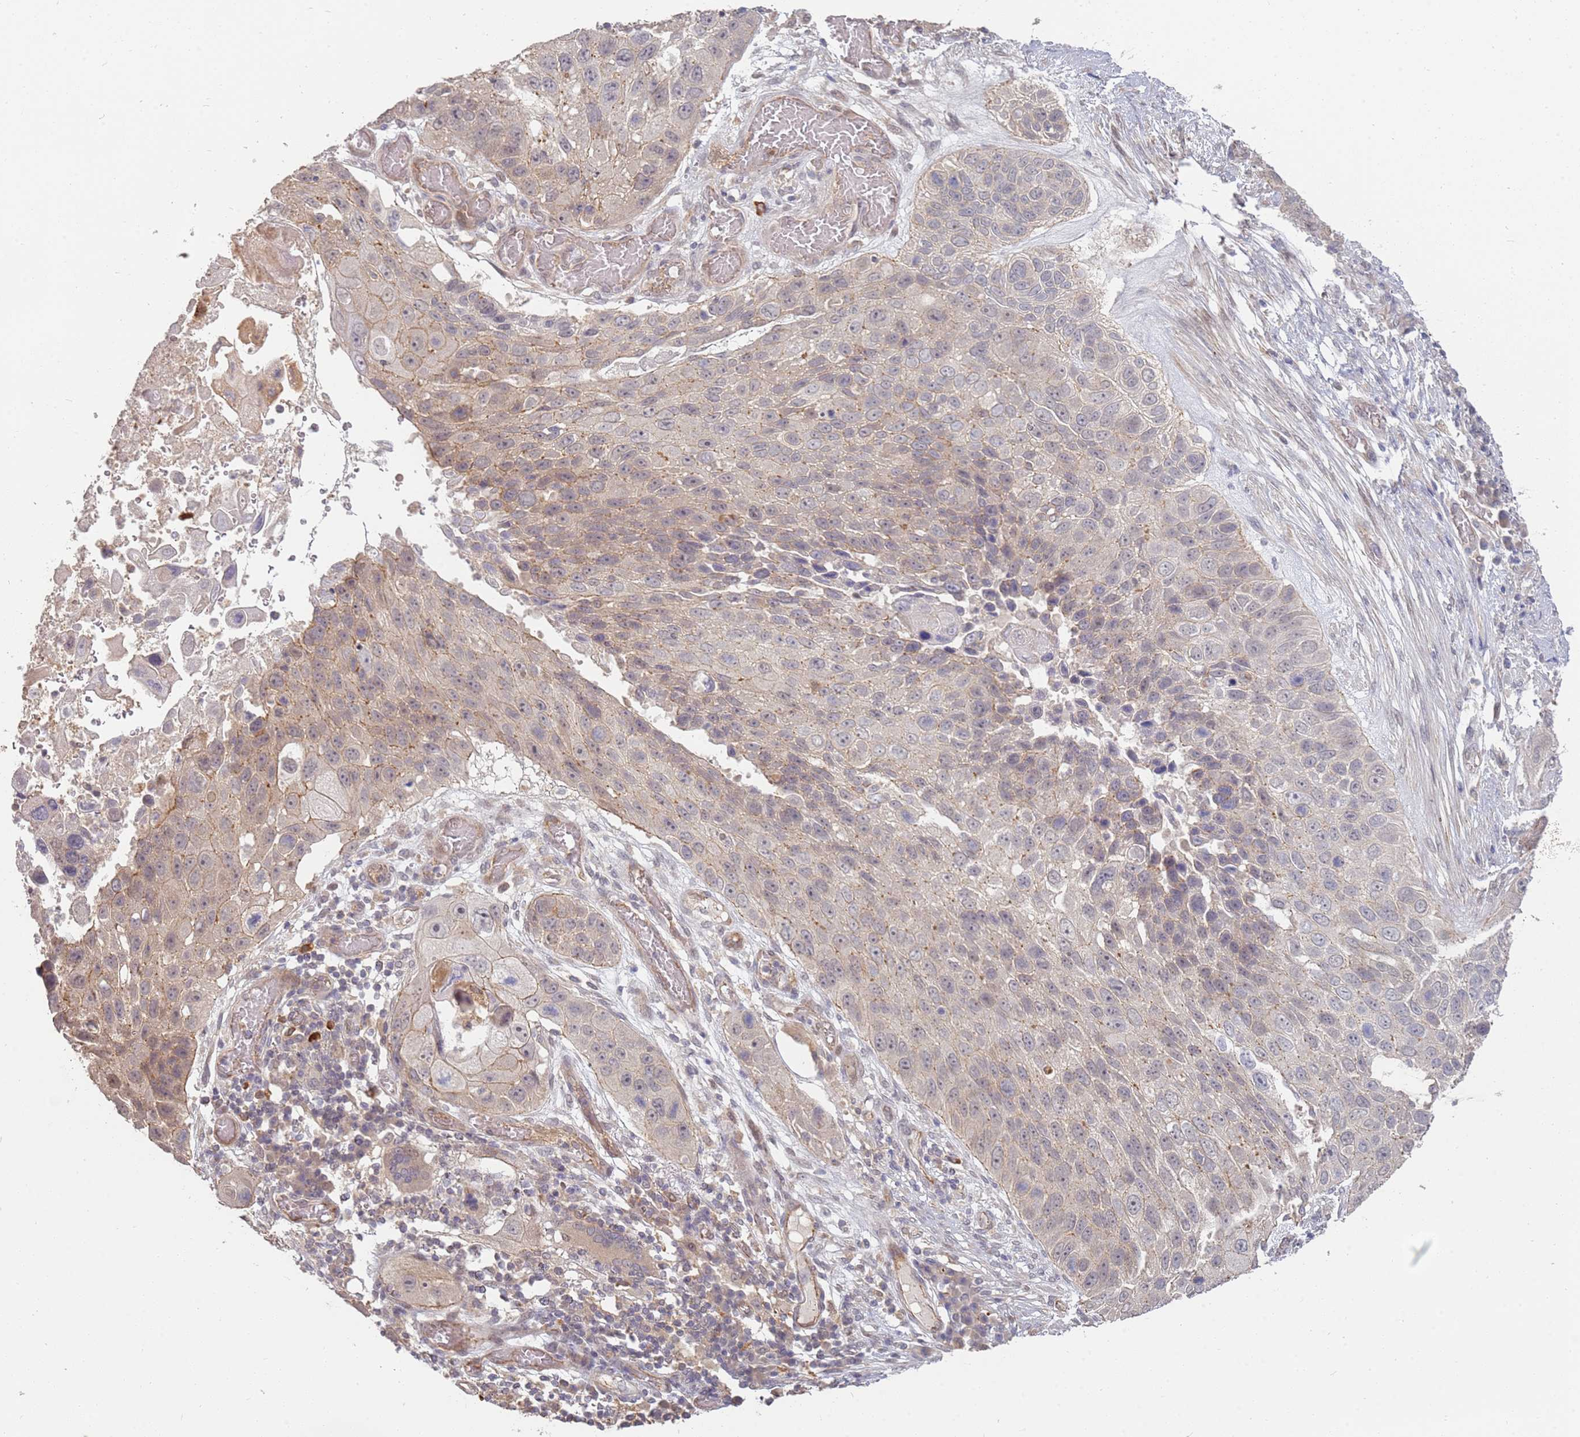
{"staining": {"intensity": "weak", "quantity": "<25%", "location": "cytoplasmic/membranous"}, "tissue": "lung cancer", "cell_type": "Tumor cells", "image_type": "cancer", "snomed": [{"axis": "morphology", "description": "Squamous cell carcinoma, NOS"}, {"axis": "topography", "description": "Lung"}], "caption": "Lung cancer was stained to show a protein in brown. There is no significant expression in tumor cells.", "gene": "MPEG1", "patient": {"sex": "male", "age": 61}}